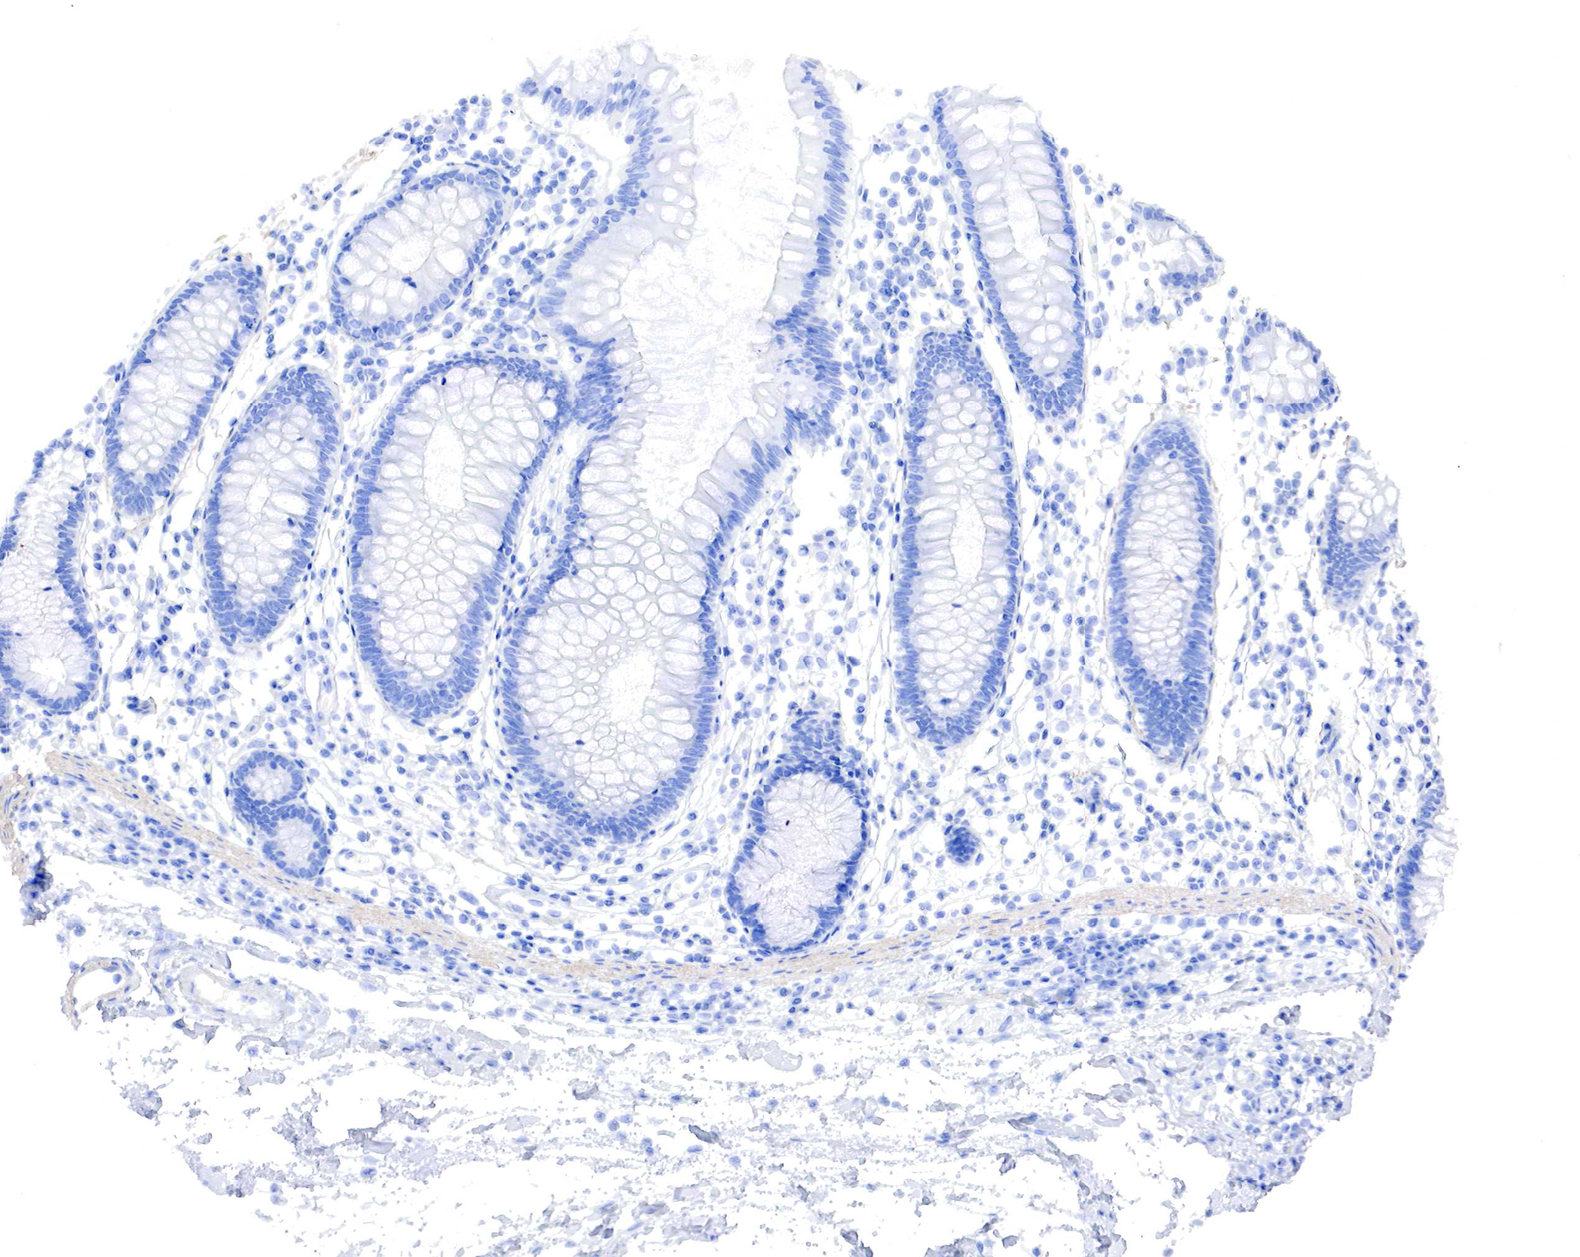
{"staining": {"intensity": "negative", "quantity": "none", "location": "none"}, "tissue": "colon", "cell_type": "Endothelial cells", "image_type": "normal", "snomed": [{"axis": "morphology", "description": "Normal tissue, NOS"}, {"axis": "topography", "description": "Colon"}], "caption": "Immunohistochemistry photomicrograph of benign colon stained for a protein (brown), which shows no staining in endothelial cells. (DAB (3,3'-diaminobenzidine) IHC visualized using brightfield microscopy, high magnification).", "gene": "TPM1", "patient": {"sex": "female", "age": 55}}